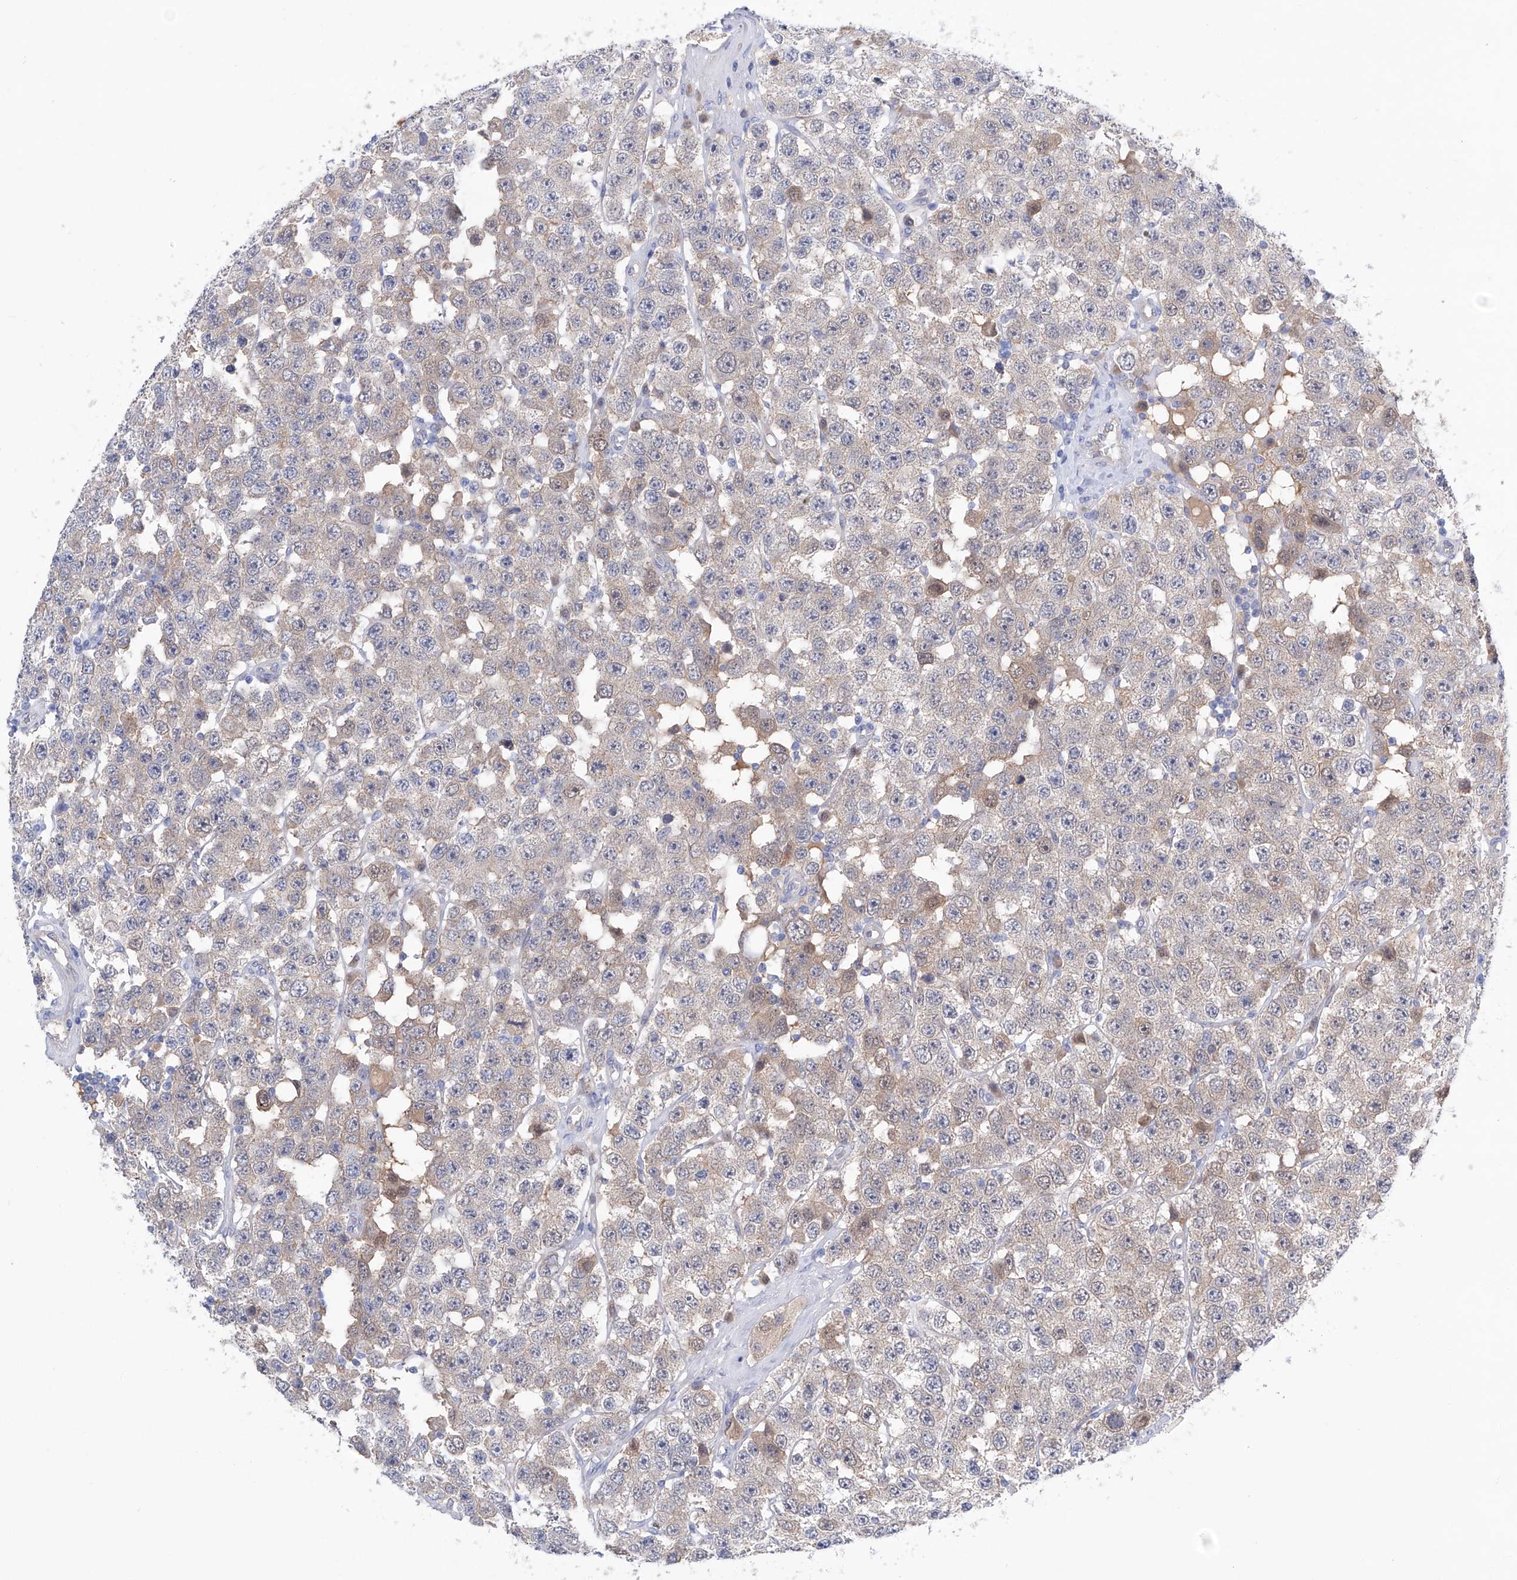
{"staining": {"intensity": "weak", "quantity": "<25%", "location": "cytoplasmic/membranous"}, "tissue": "testis cancer", "cell_type": "Tumor cells", "image_type": "cancer", "snomed": [{"axis": "morphology", "description": "Seminoma, NOS"}, {"axis": "topography", "description": "Testis"}], "caption": "High magnification brightfield microscopy of testis cancer (seminoma) stained with DAB (3,3'-diaminobenzidine) (brown) and counterstained with hematoxylin (blue): tumor cells show no significant positivity.", "gene": "PGM3", "patient": {"sex": "male", "age": 28}}